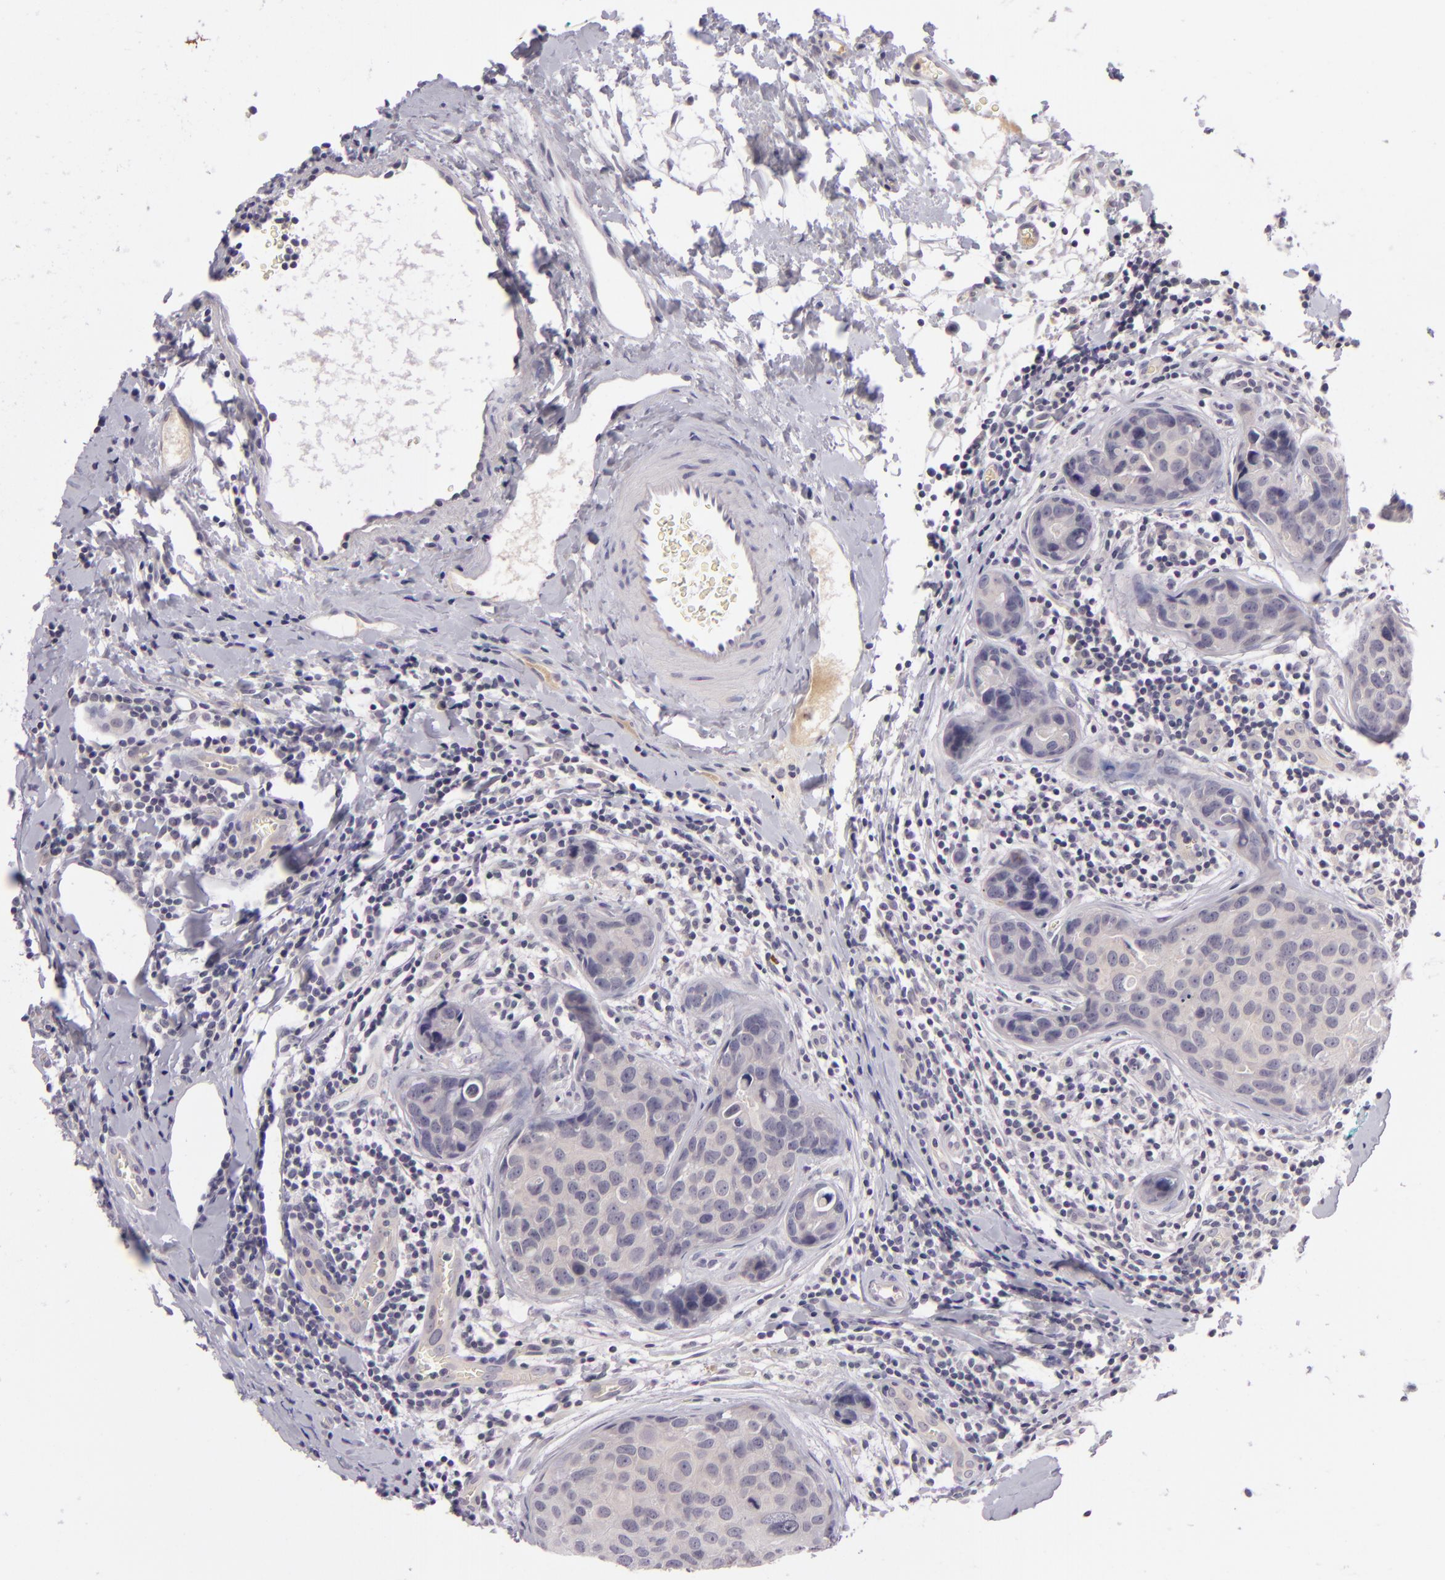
{"staining": {"intensity": "negative", "quantity": "none", "location": "none"}, "tissue": "breast cancer", "cell_type": "Tumor cells", "image_type": "cancer", "snomed": [{"axis": "morphology", "description": "Duct carcinoma"}, {"axis": "topography", "description": "Breast"}], "caption": "Immunohistochemistry micrograph of neoplastic tissue: human intraductal carcinoma (breast) stained with DAB (3,3'-diaminobenzidine) shows no significant protein expression in tumor cells.", "gene": "DAG1", "patient": {"sex": "female", "age": 24}}